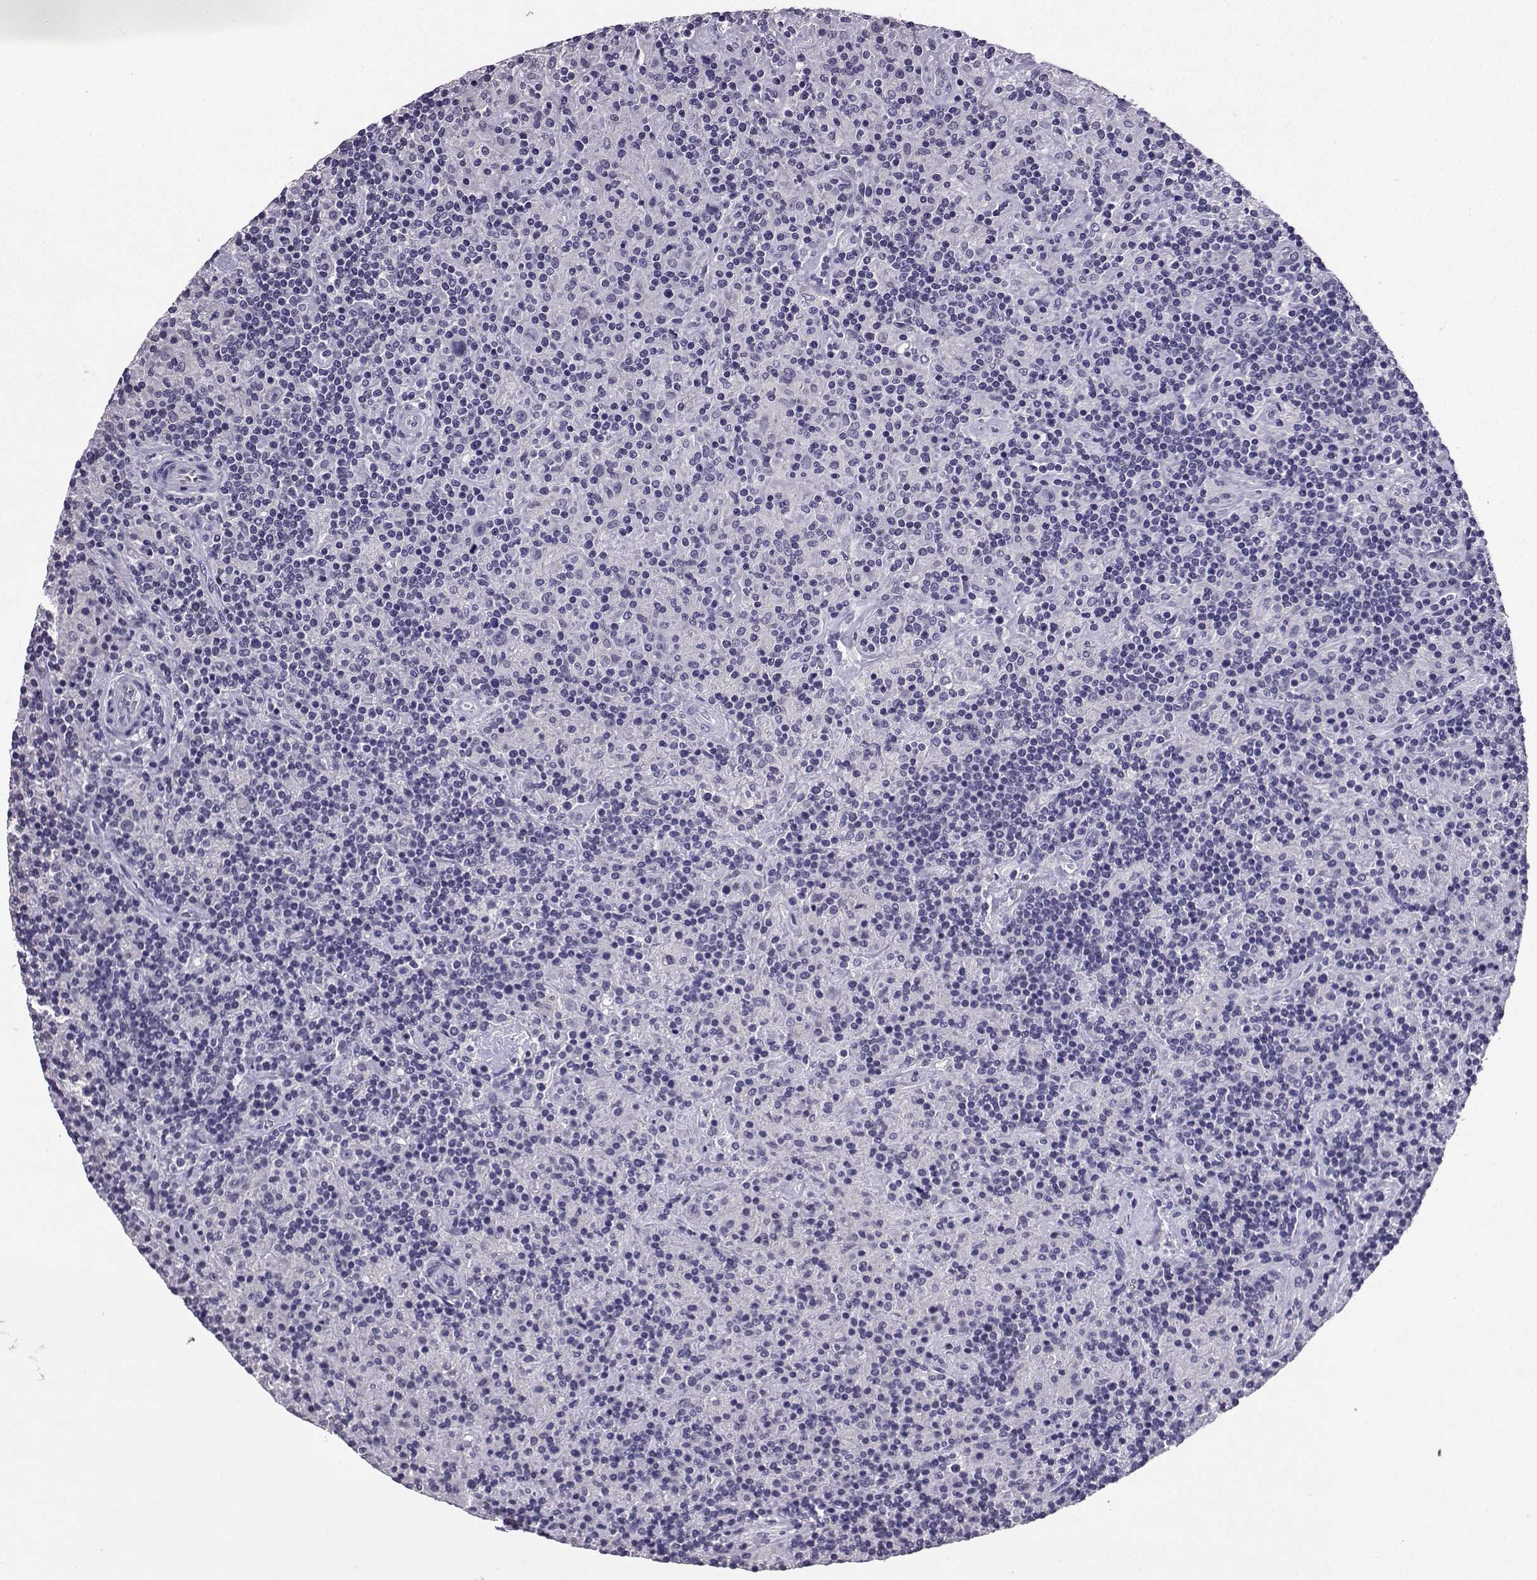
{"staining": {"intensity": "negative", "quantity": "none", "location": "none"}, "tissue": "lymphoma", "cell_type": "Tumor cells", "image_type": "cancer", "snomed": [{"axis": "morphology", "description": "Hodgkin's disease, NOS"}, {"axis": "topography", "description": "Lymph node"}], "caption": "Human Hodgkin's disease stained for a protein using immunohistochemistry (IHC) reveals no staining in tumor cells.", "gene": "SPAG11B", "patient": {"sex": "male", "age": 70}}